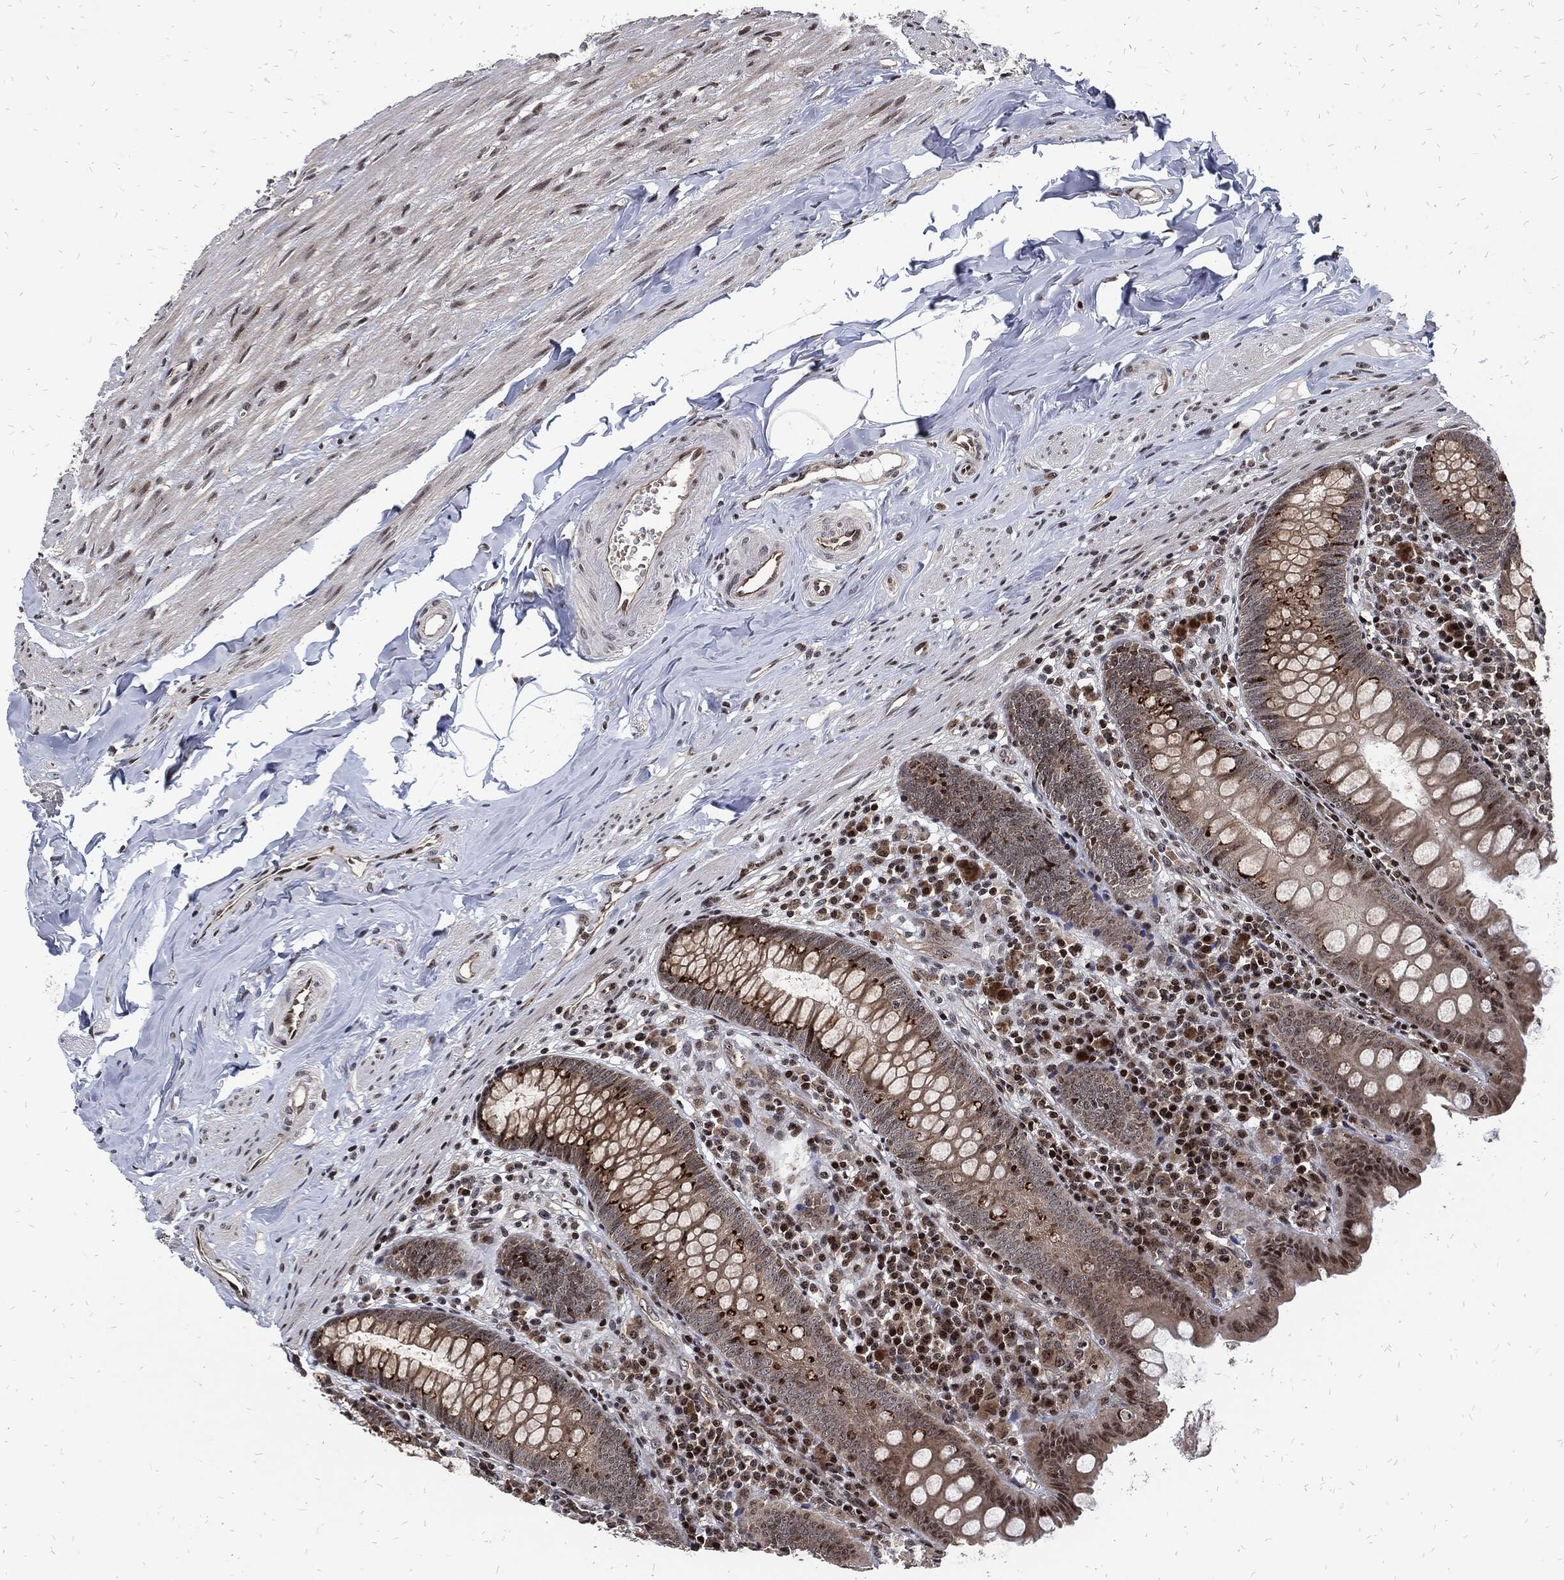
{"staining": {"intensity": "strong", "quantity": "<25%", "location": "cytoplasmic/membranous,nuclear"}, "tissue": "appendix", "cell_type": "Glandular cells", "image_type": "normal", "snomed": [{"axis": "morphology", "description": "Normal tissue, NOS"}, {"axis": "topography", "description": "Appendix"}], "caption": "Protein analysis of normal appendix reveals strong cytoplasmic/membranous,nuclear positivity in about <25% of glandular cells. Using DAB (brown) and hematoxylin (blue) stains, captured at high magnification using brightfield microscopy.", "gene": "ZNF775", "patient": {"sex": "female", "age": 82}}